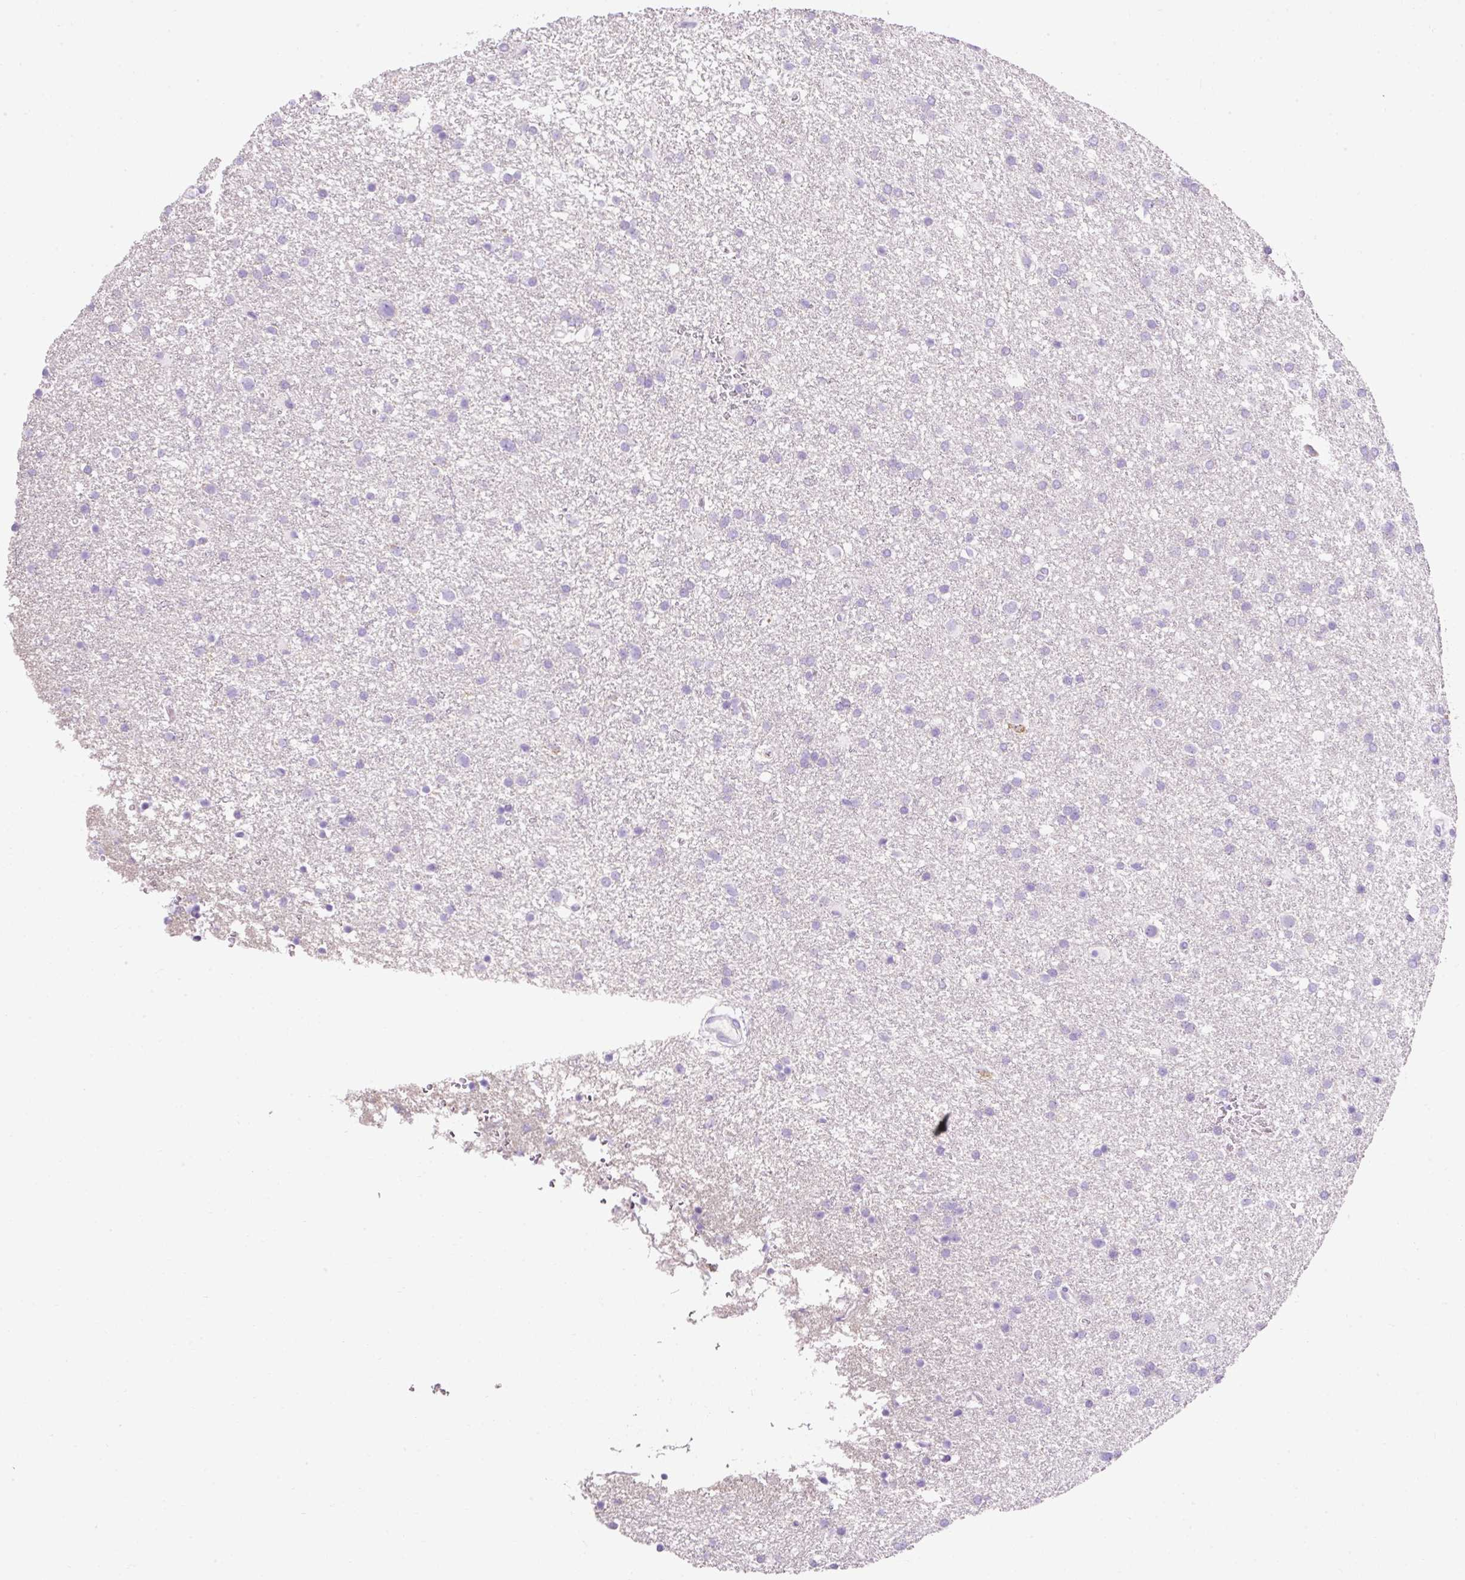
{"staining": {"intensity": "negative", "quantity": "none", "location": "none"}, "tissue": "glioma", "cell_type": "Tumor cells", "image_type": "cancer", "snomed": [{"axis": "morphology", "description": "Glioma, malignant, Low grade"}, {"axis": "topography", "description": "Brain"}], "caption": "Malignant glioma (low-grade) was stained to show a protein in brown. There is no significant positivity in tumor cells.", "gene": "PLPP2", "patient": {"sex": "female", "age": 32}}